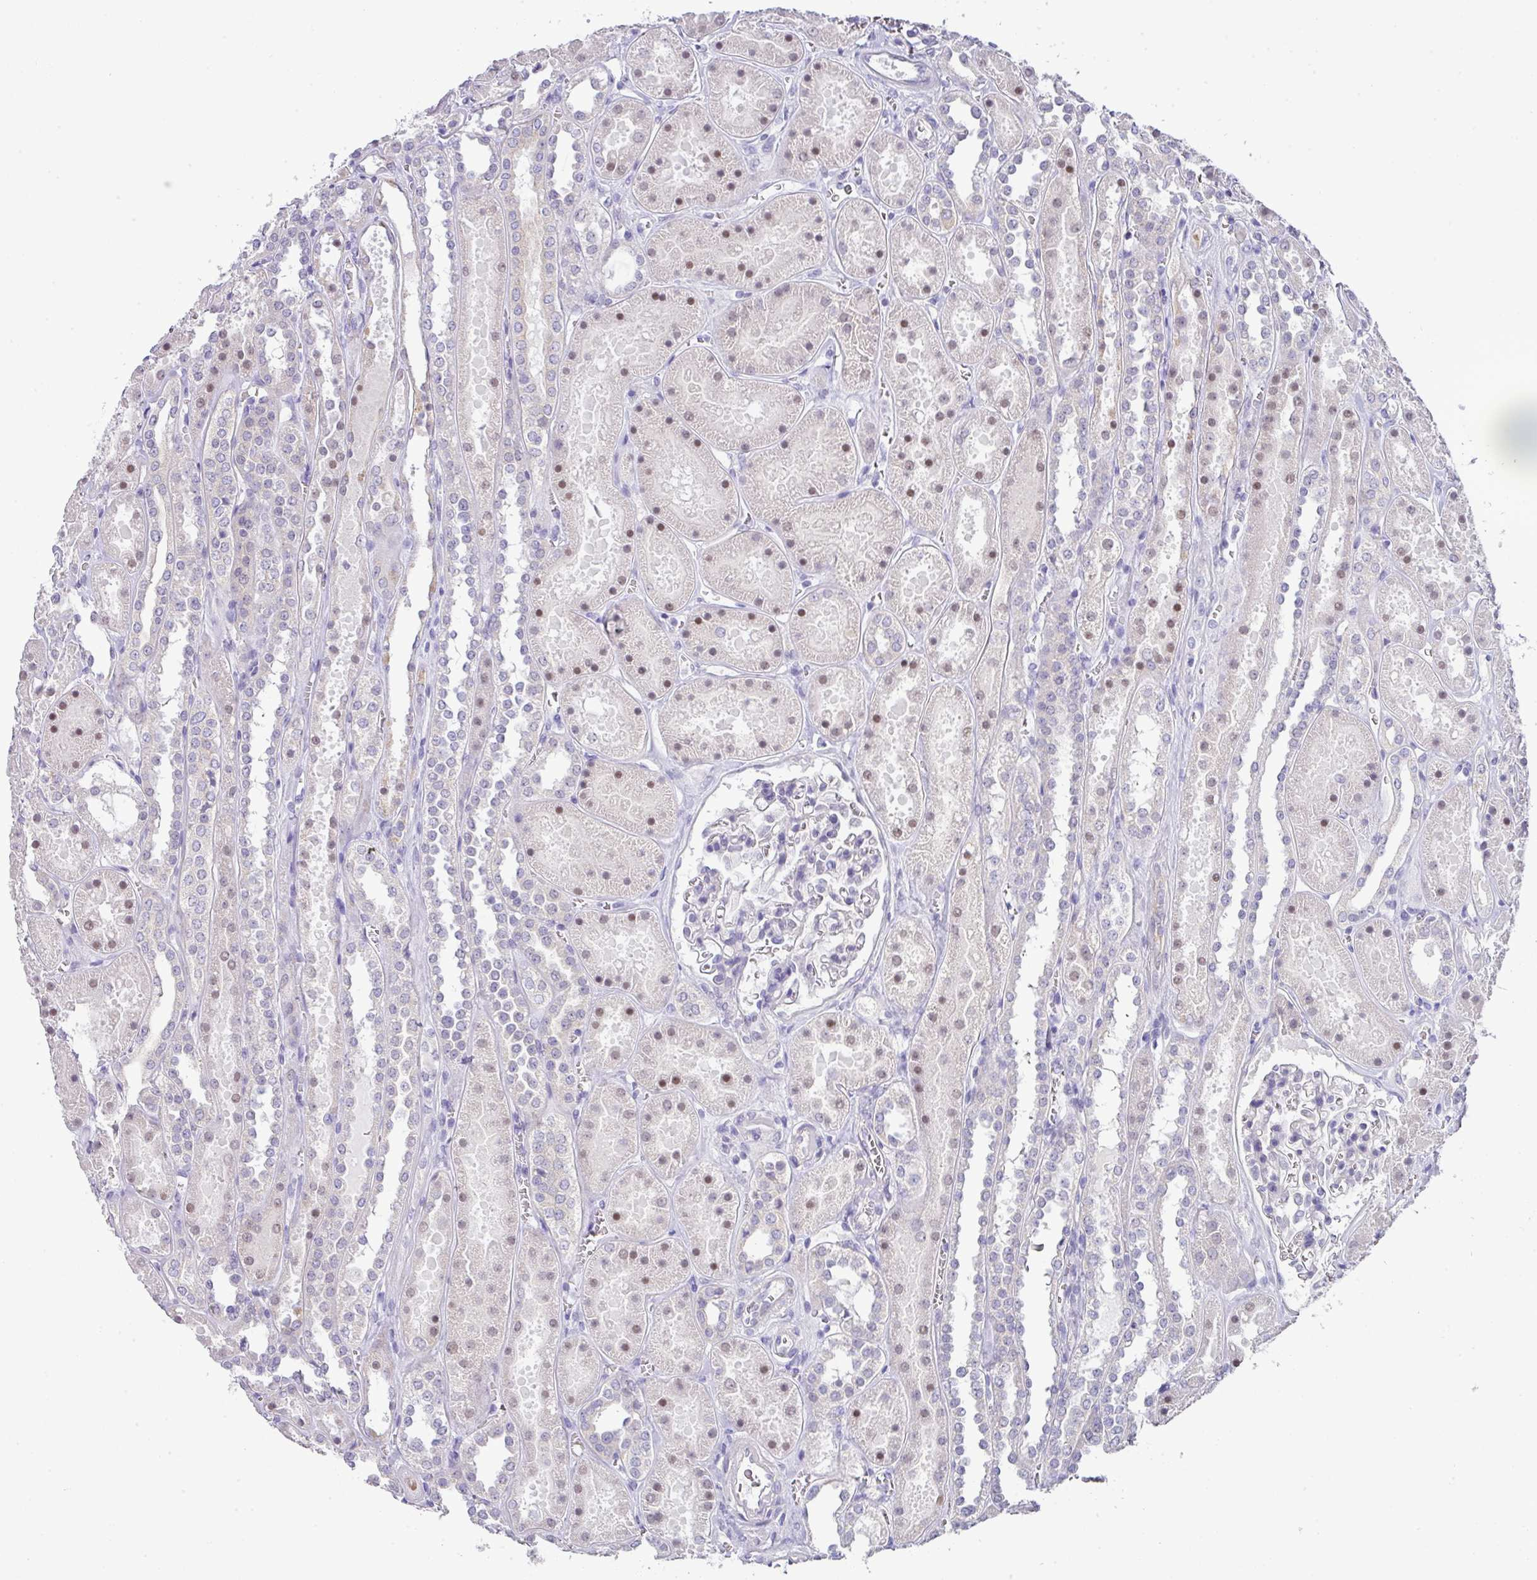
{"staining": {"intensity": "negative", "quantity": "none", "location": "none"}, "tissue": "kidney", "cell_type": "Cells in glomeruli", "image_type": "normal", "snomed": [{"axis": "morphology", "description": "Normal tissue, NOS"}, {"axis": "topography", "description": "Kidney"}], "caption": "This is an IHC micrograph of unremarkable kidney. There is no expression in cells in glomeruli.", "gene": "GCG", "patient": {"sex": "female", "age": 41}}